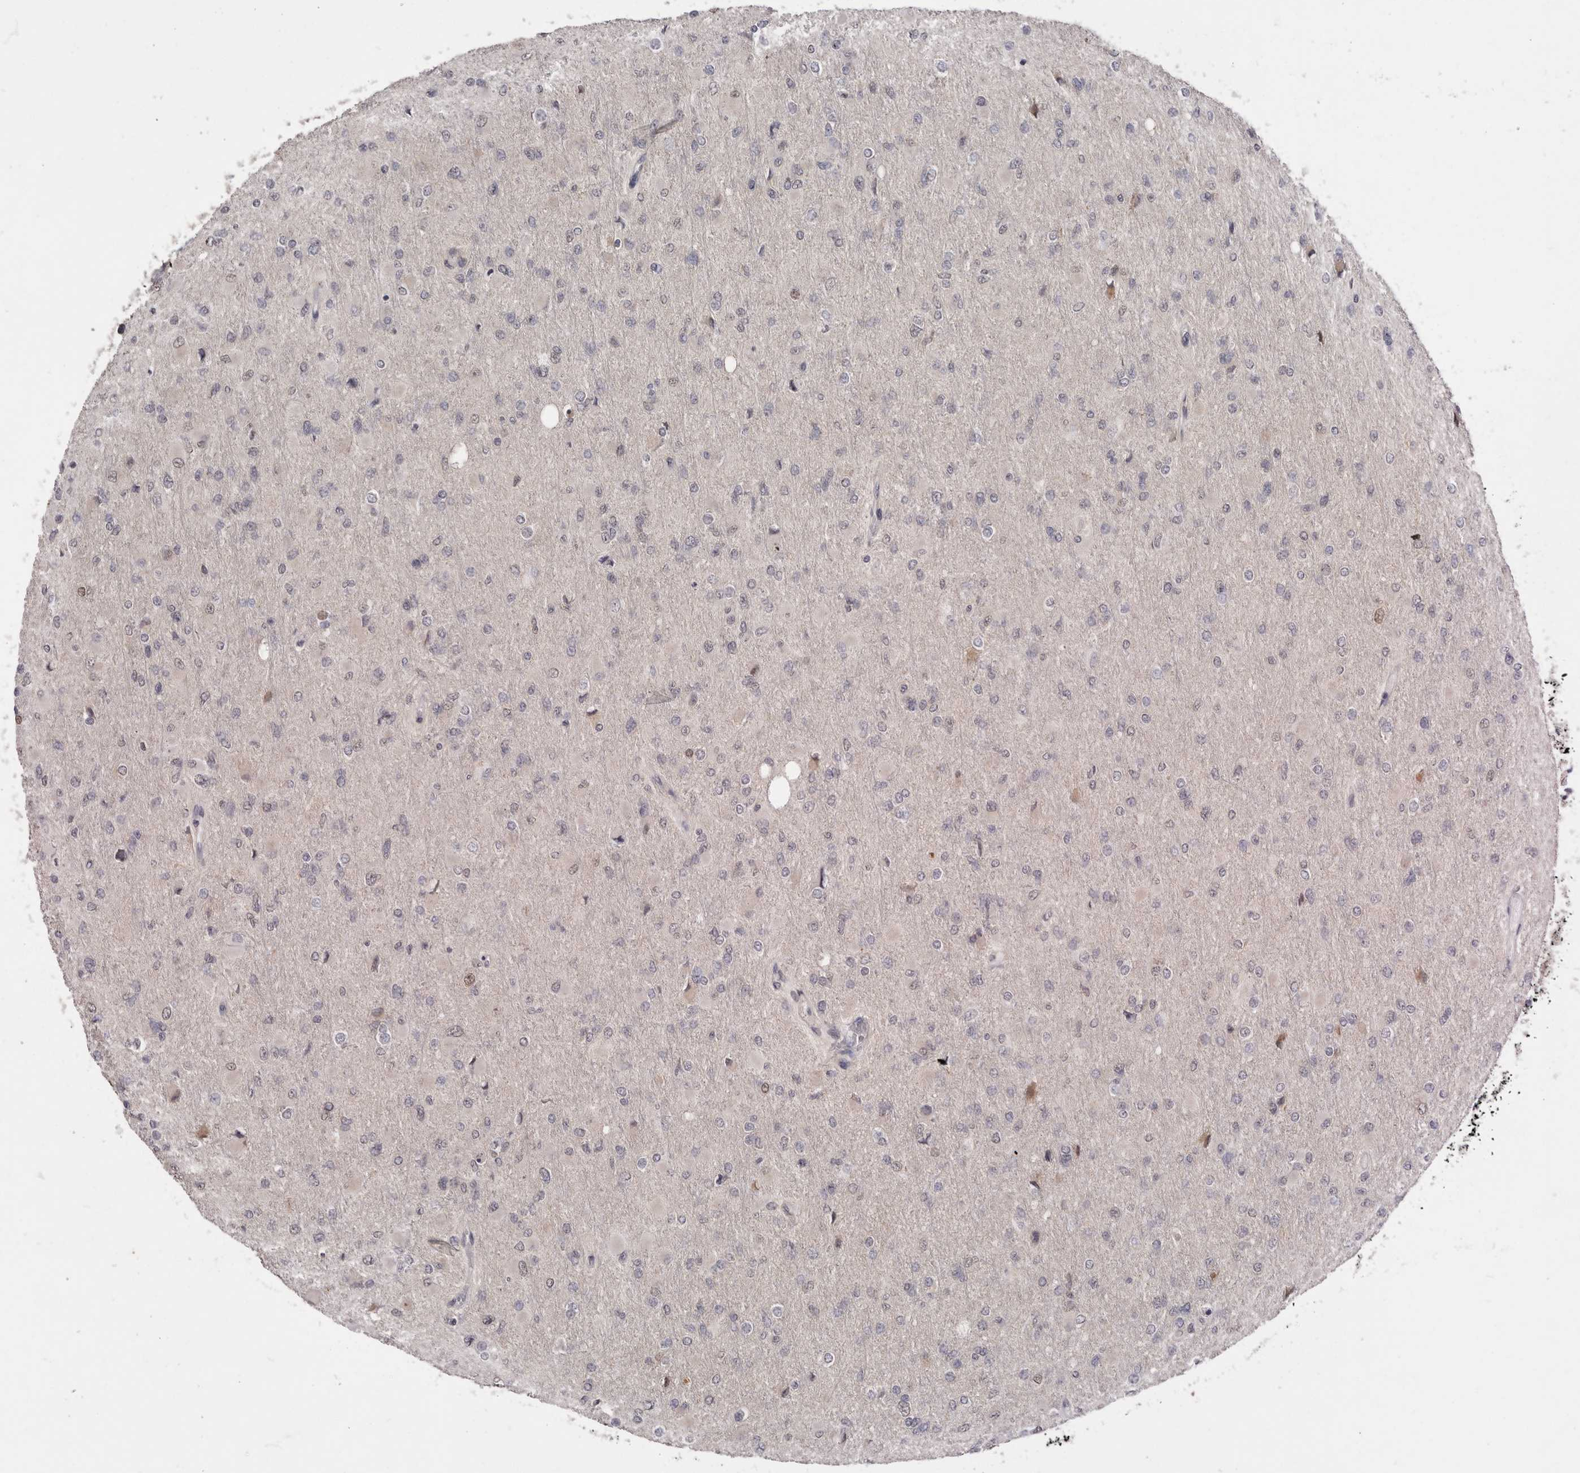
{"staining": {"intensity": "negative", "quantity": "none", "location": "none"}, "tissue": "glioma", "cell_type": "Tumor cells", "image_type": "cancer", "snomed": [{"axis": "morphology", "description": "Glioma, malignant, High grade"}, {"axis": "topography", "description": "Cerebral cortex"}], "caption": "Histopathology image shows no protein expression in tumor cells of malignant high-grade glioma tissue.", "gene": "DOP1A", "patient": {"sex": "female", "age": 36}}